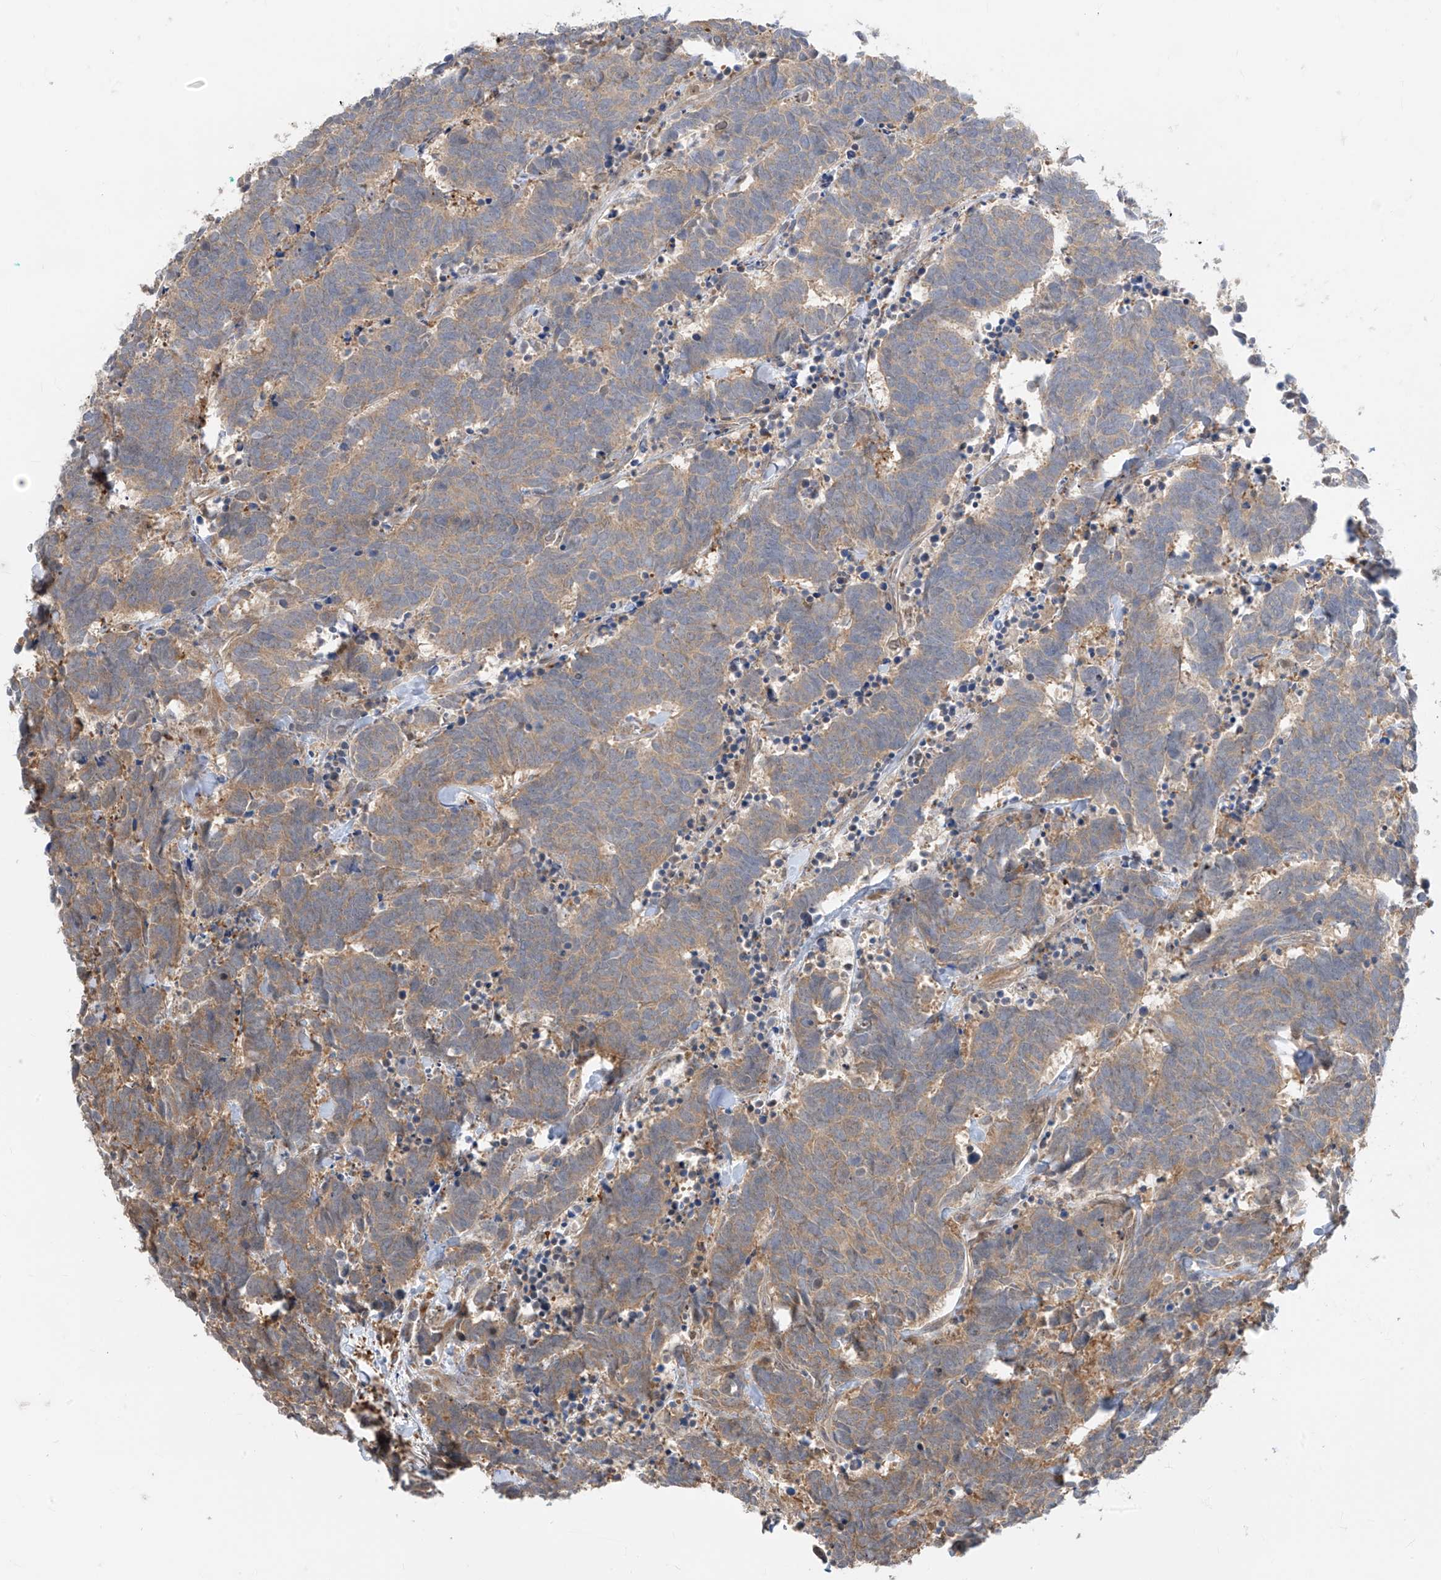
{"staining": {"intensity": "moderate", "quantity": ">75%", "location": "cytoplasmic/membranous"}, "tissue": "carcinoid", "cell_type": "Tumor cells", "image_type": "cancer", "snomed": [{"axis": "morphology", "description": "Carcinoma, NOS"}, {"axis": "morphology", "description": "Carcinoid, malignant, NOS"}, {"axis": "topography", "description": "Urinary bladder"}], "caption": "Brown immunohistochemical staining in carcinoma exhibits moderate cytoplasmic/membranous staining in approximately >75% of tumor cells.", "gene": "TTC38", "patient": {"sex": "male", "age": 57}}